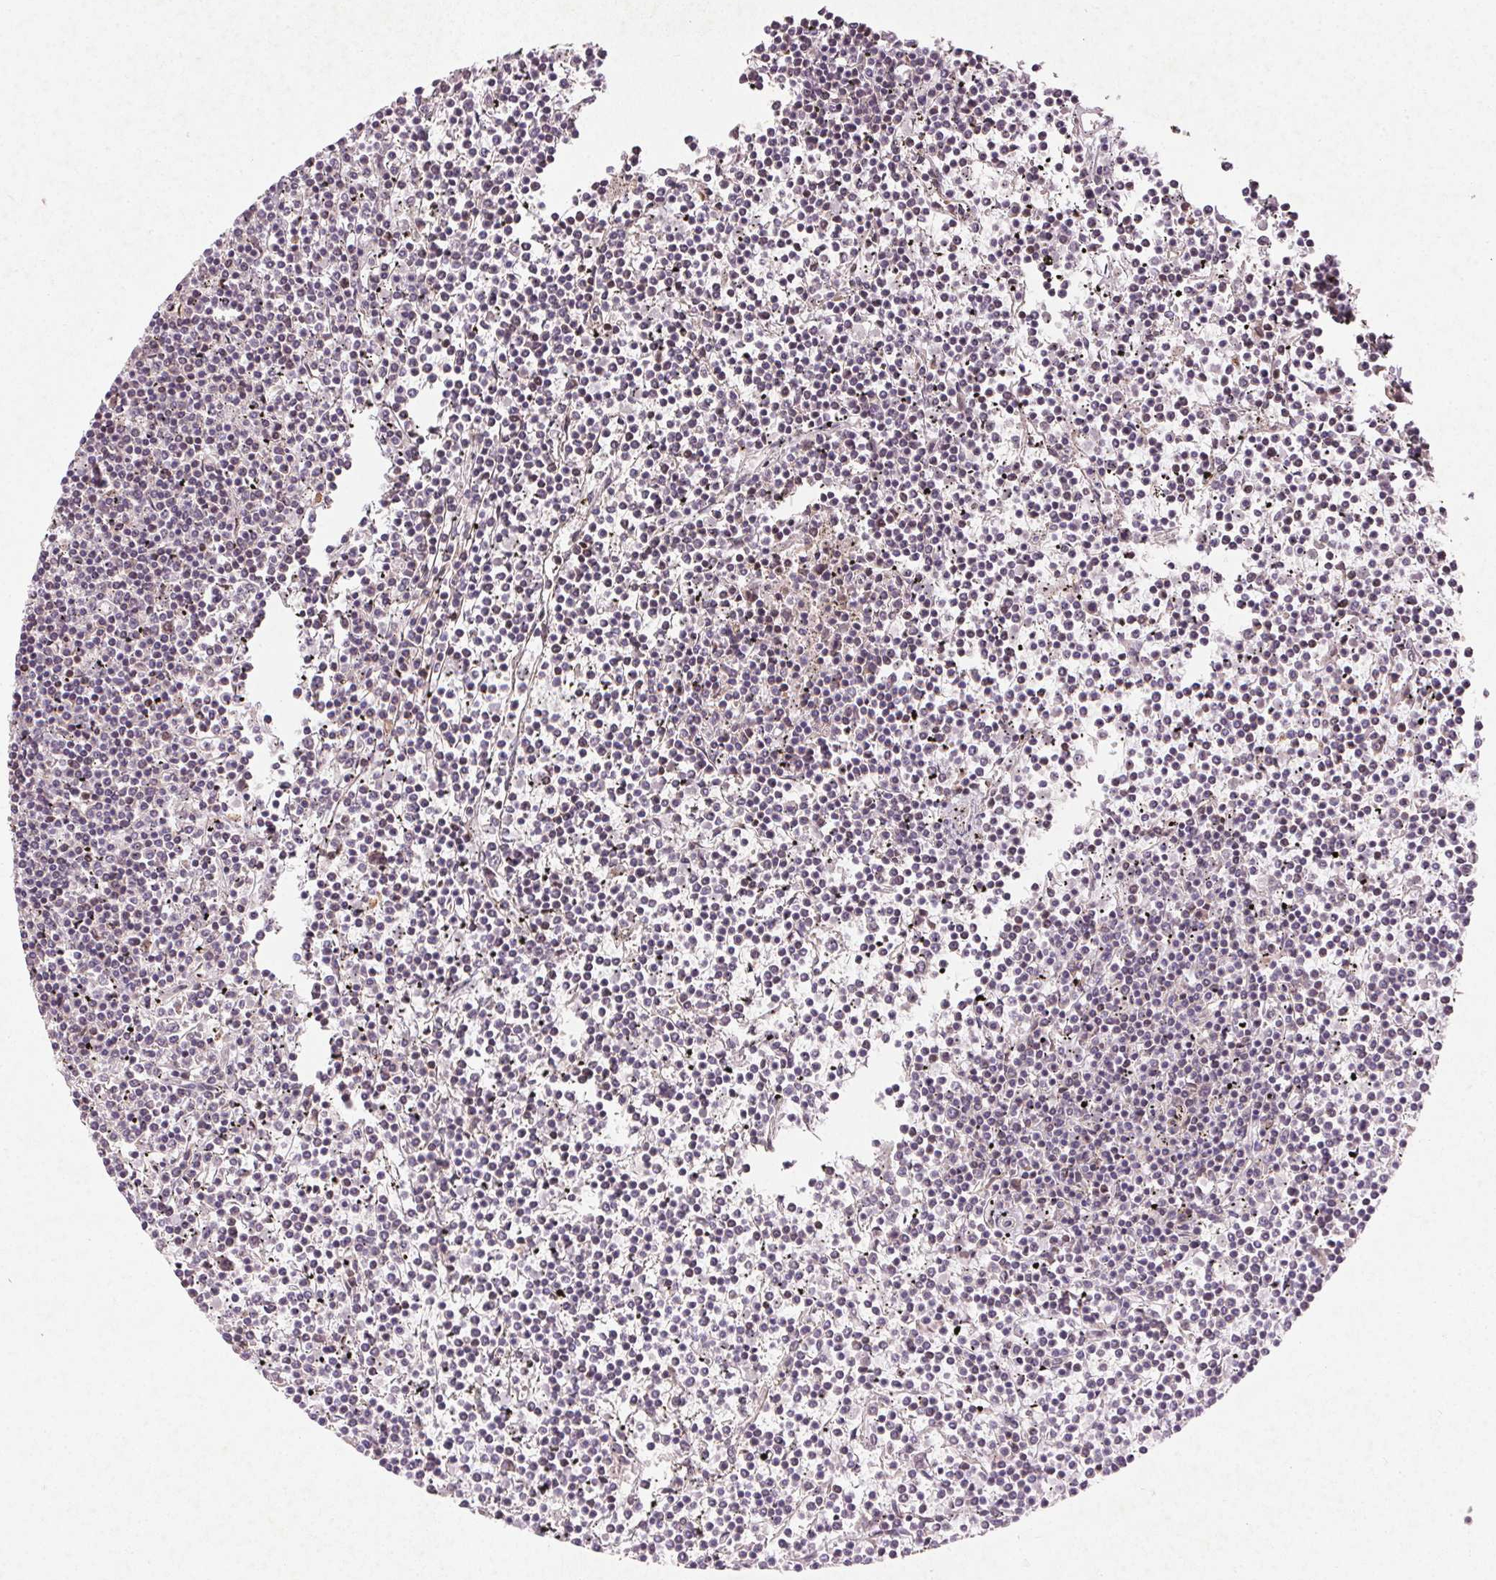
{"staining": {"intensity": "negative", "quantity": "none", "location": "none"}, "tissue": "lymphoma", "cell_type": "Tumor cells", "image_type": "cancer", "snomed": [{"axis": "morphology", "description": "Malignant lymphoma, non-Hodgkin's type, Low grade"}, {"axis": "topography", "description": "Spleen"}], "caption": "This micrograph is of lymphoma stained with immunohistochemistry (IHC) to label a protein in brown with the nuclei are counter-stained blue. There is no staining in tumor cells.", "gene": "KCNK15", "patient": {"sex": "female", "age": 19}}